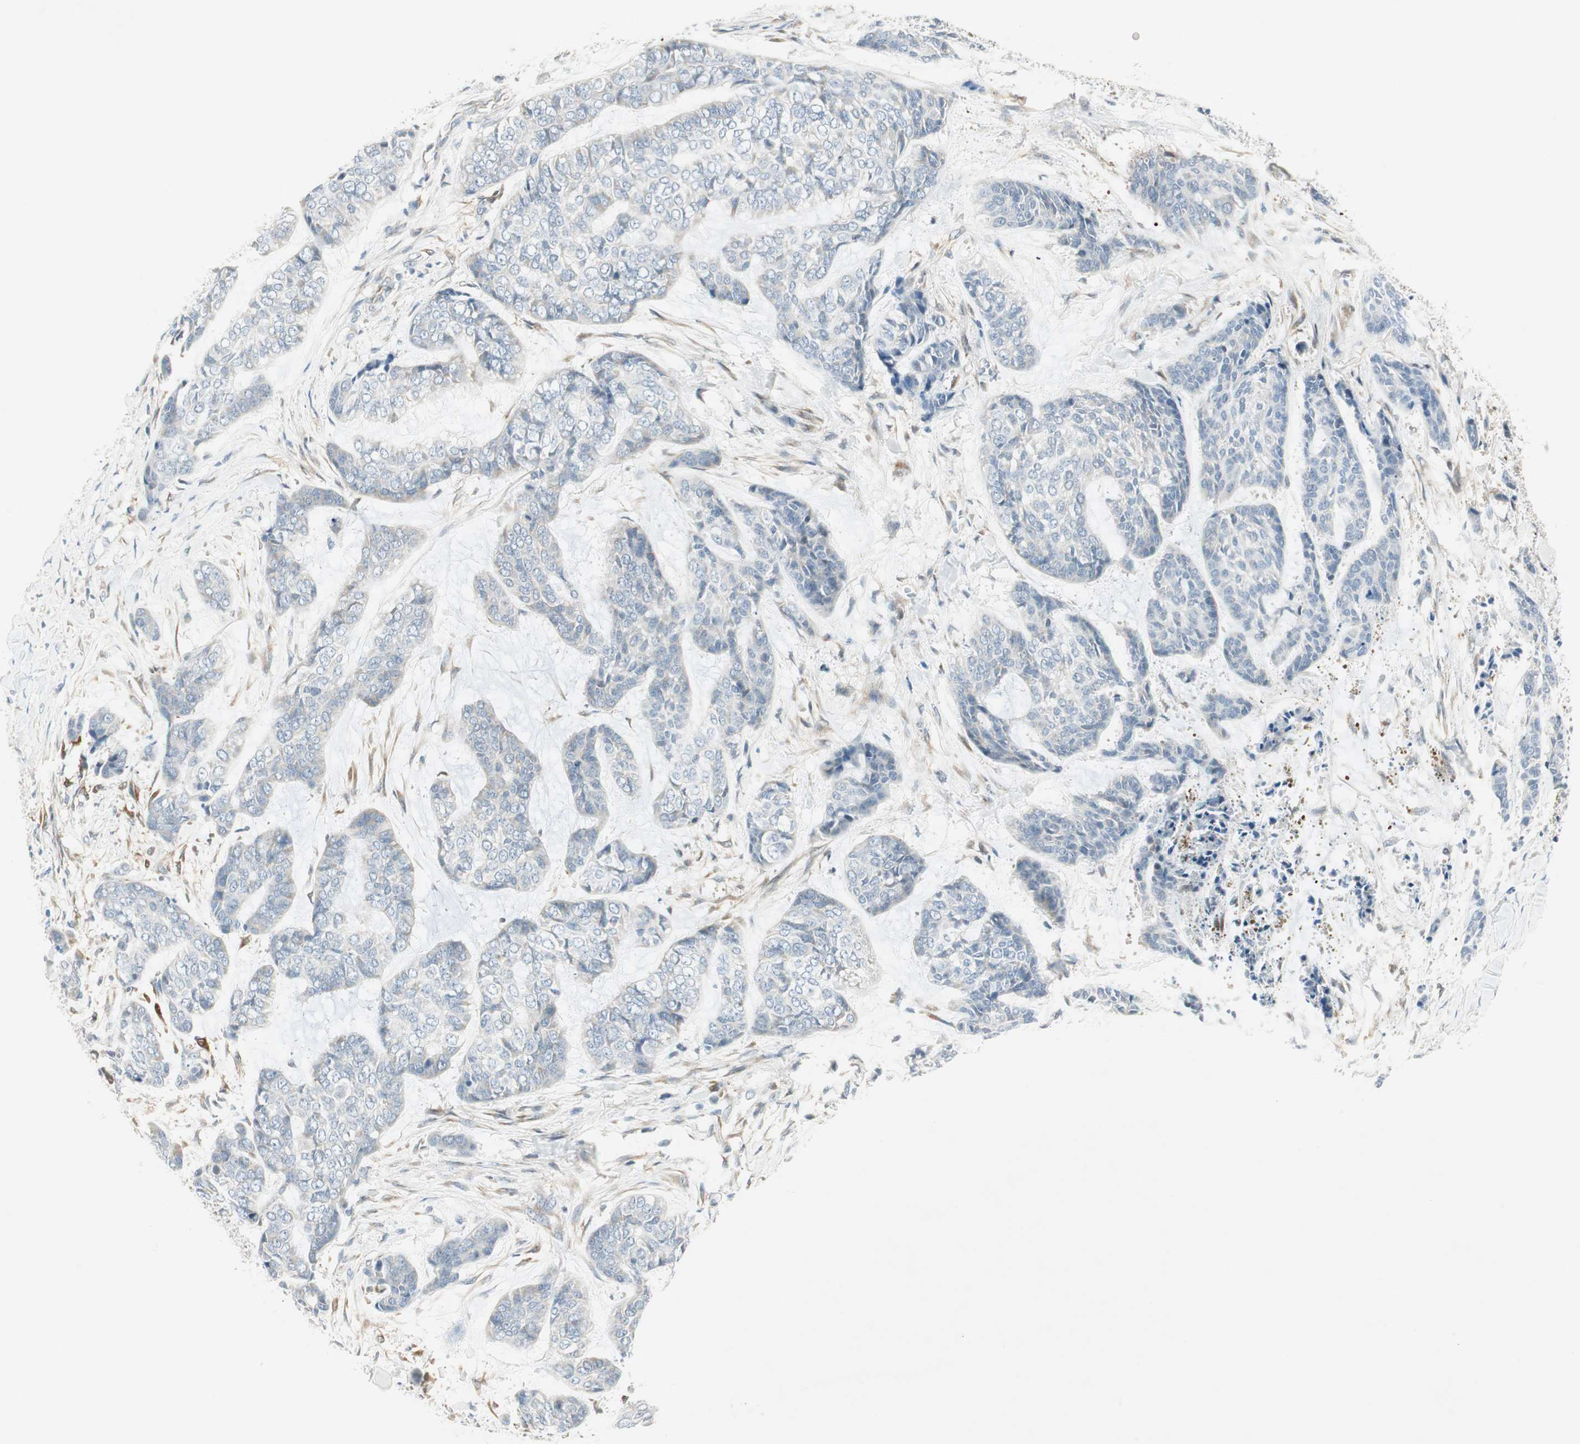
{"staining": {"intensity": "negative", "quantity": "none", "location": "none"}, "tissue": "skin cancer", "cell_type": "Tumor cells", "image_type": "cancer", "snomed": [{"axis": "morphology", "description": "Basal cell carcinoma"}, {"axis": "topography", "description": "Skin"}], "caption": "There is no significant staining in tumor cells of skin cancer (basal cell carcinoma).", "gene": "STON1-GTF2A1L", "patient": {"sex": "female", "age": 64}}